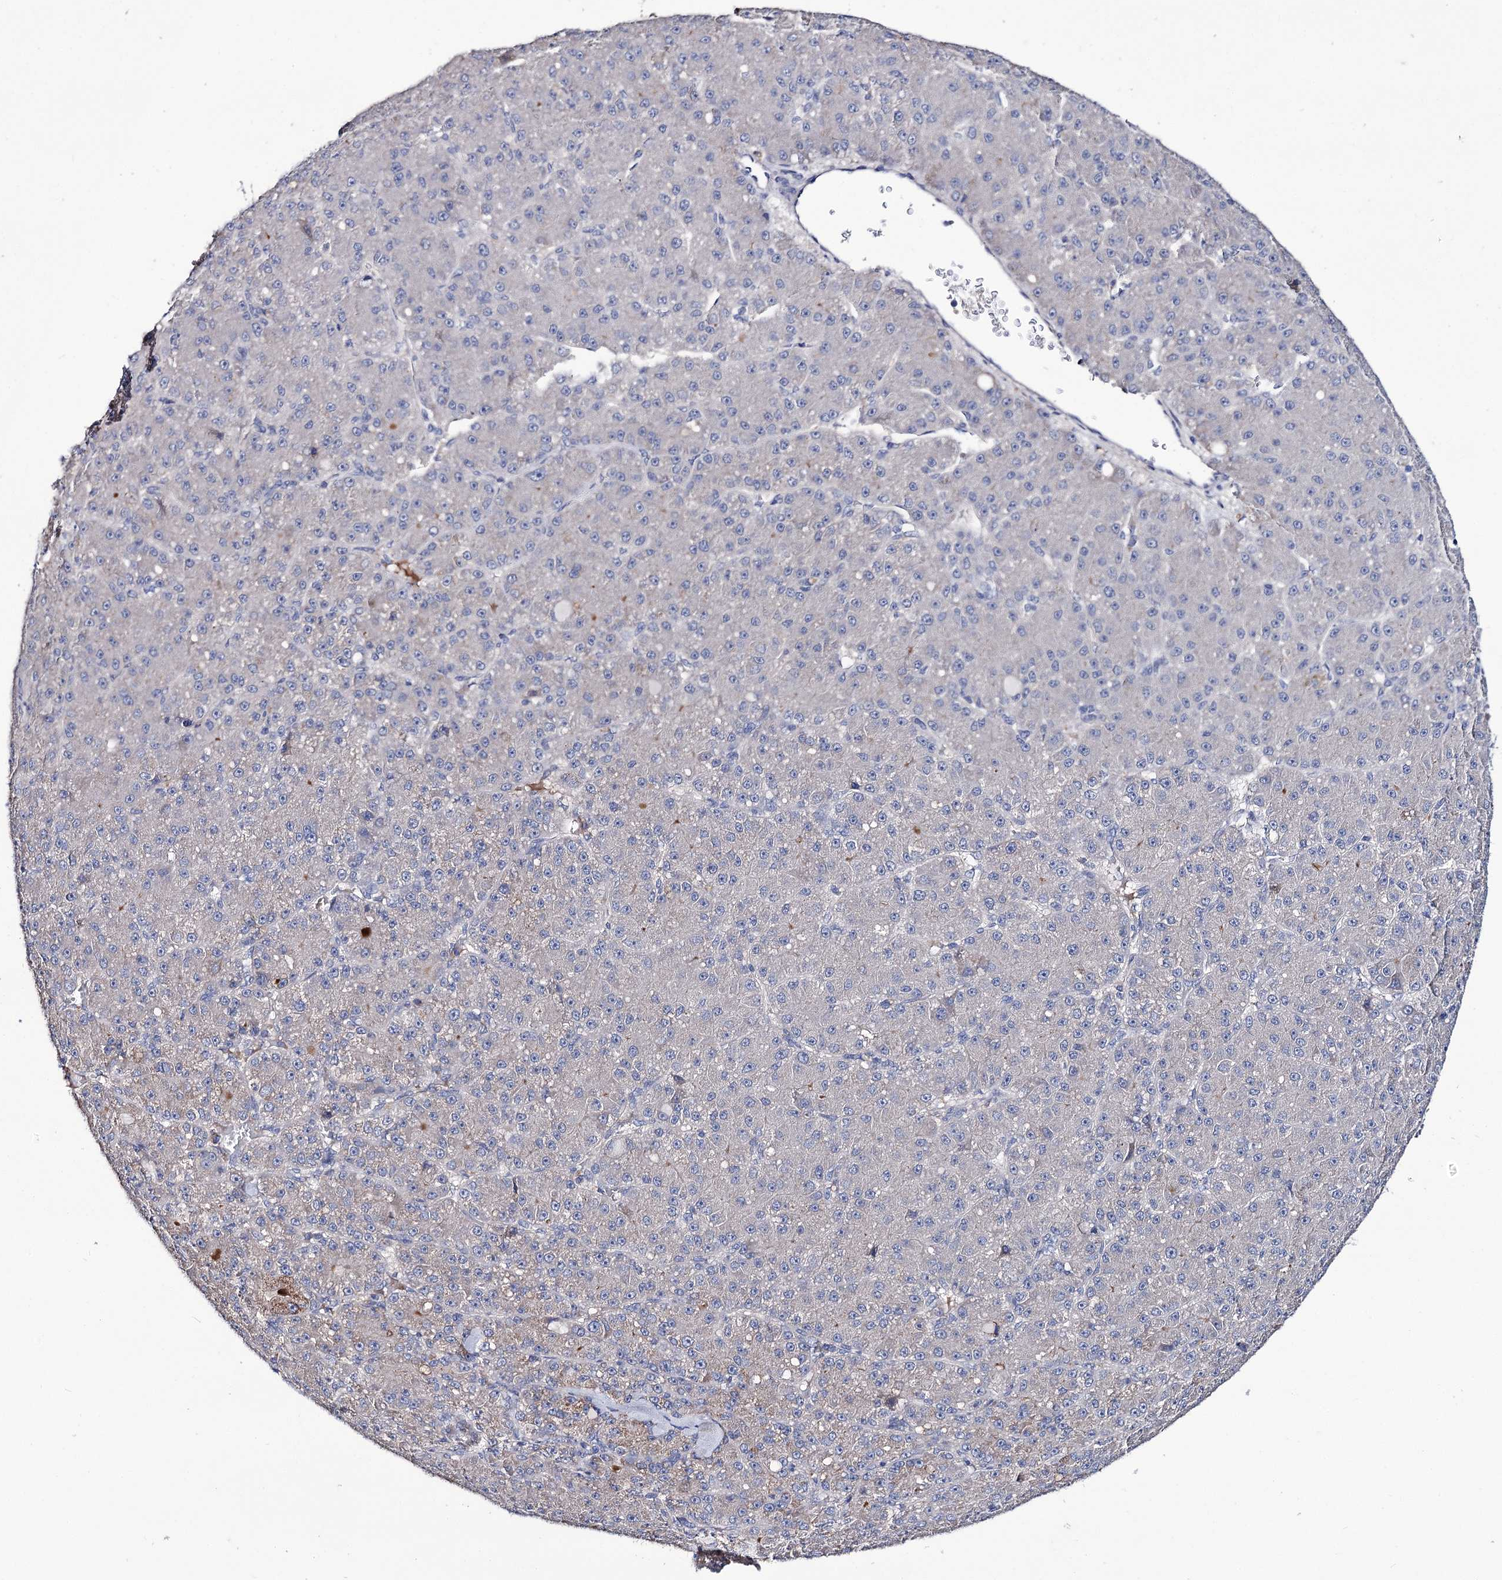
{"staining": {"intensity": "negative", "quantity": "none", "location": "none"}, "tissue": "liver cancer", "cell_type": "Tumor cells", "image_type": "cancer", "snomed": [{"axis": "morphology", "description": "Carcinoma, Hepatocellular, NOS"}, {"axis": "topography", "description": "Liver"}], "caption": "The photomicrograph demonstrates no significant expression in tumor cells of liver cancer.", "gene": "PPP1R32", "patient": {"sex": "male", "age": 67}}